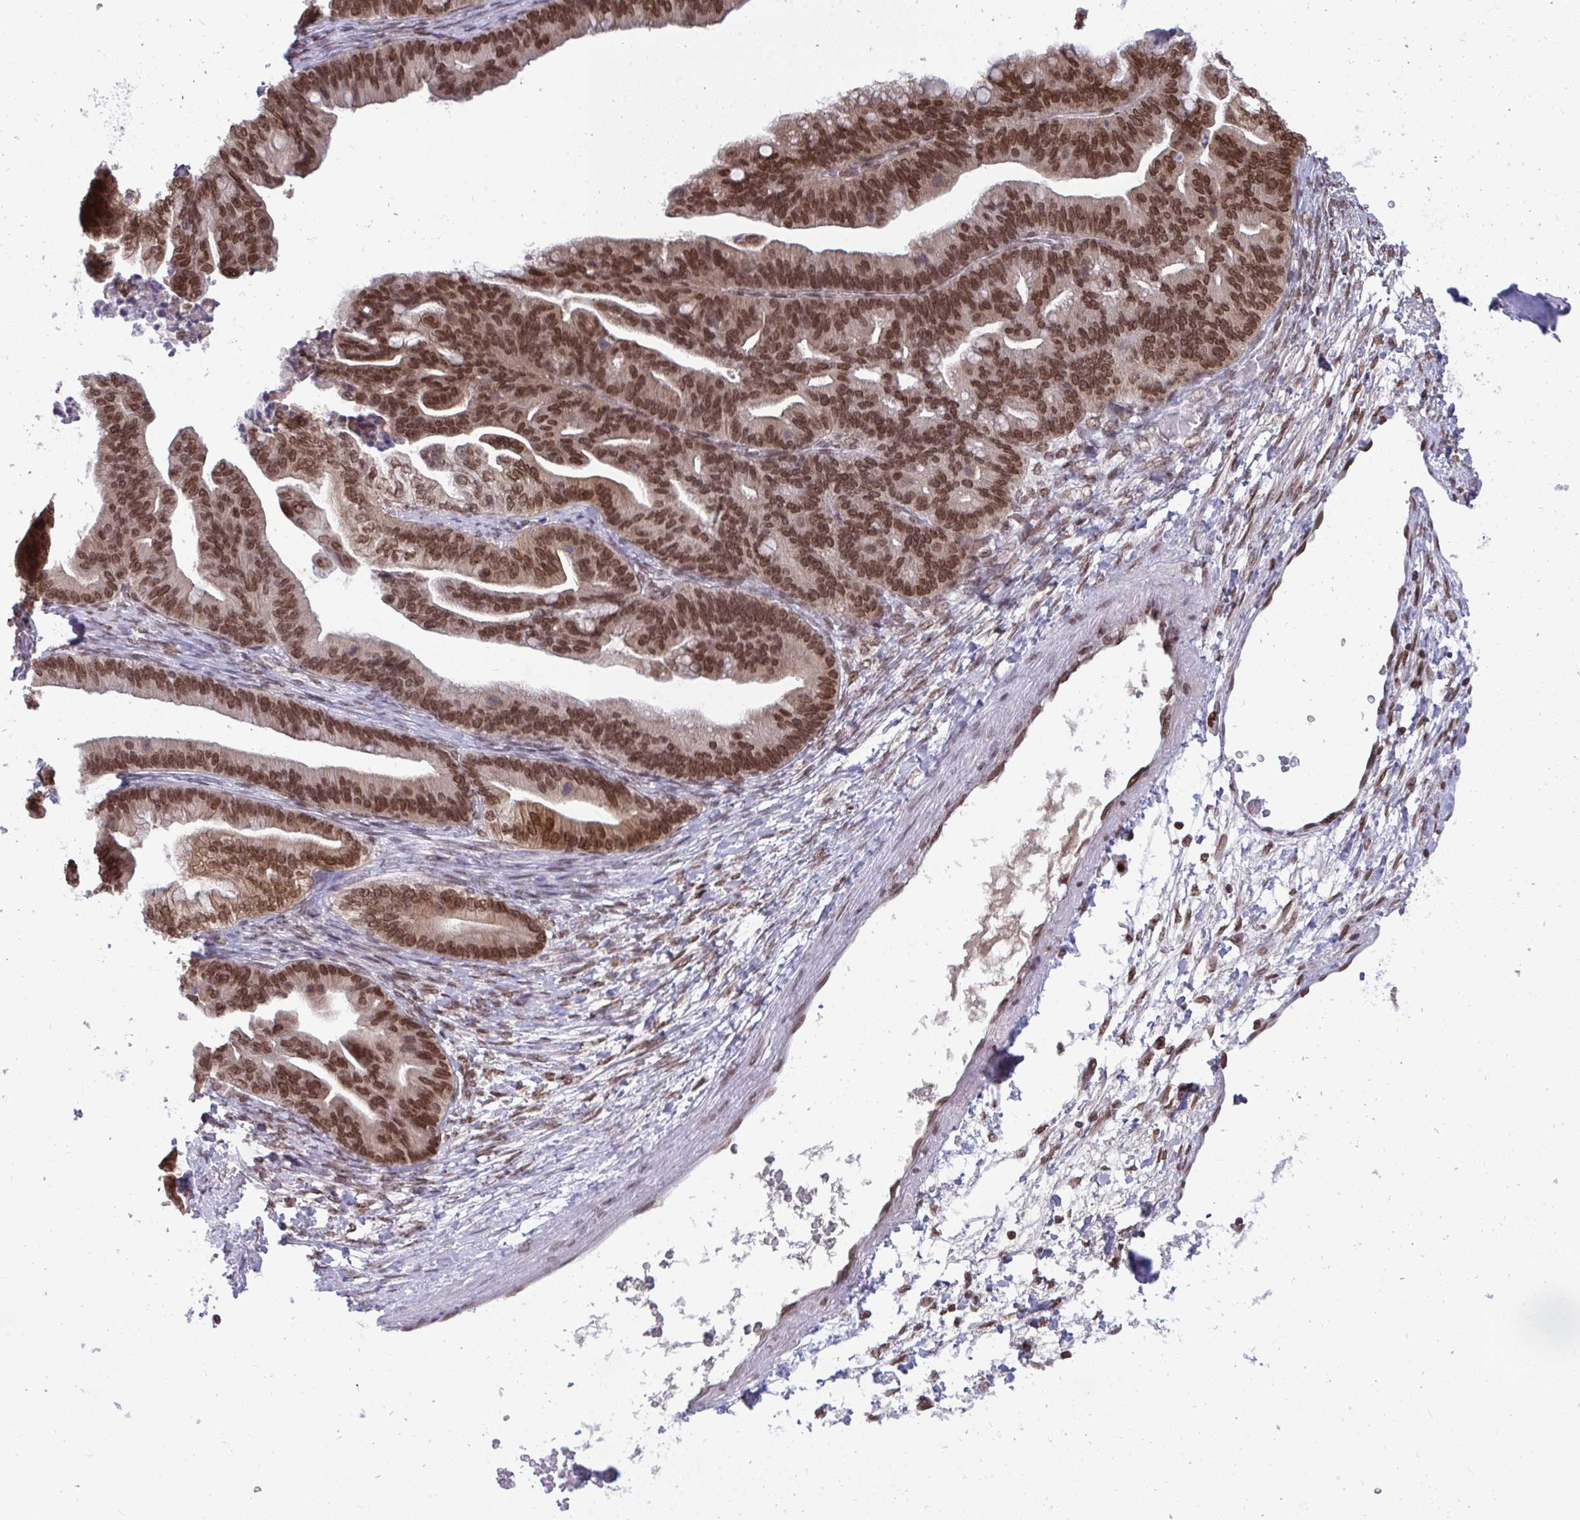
{"staining": {"intensity": "moderate", "quantity": ">75%", "location": "nuclear"}, "tissue": "ovarian cancer", "cell_type": "Tumor cells", "image_type": "cancer", "snomed": [{"axis": "morphology", "description": "Cystadenocarcinoma, mucinous, NOS"}, {"axis": "topography", "description": "Ovary"}], "caption": "A histopathology image of ovarian cancer stained for a protein shows moderate nuclear brown staining in tumor cells. (DAB IHC with brightfield microscopy, high magnification).", "gene": "JPT1", "patient": {"sex": "female", "age": 67}}